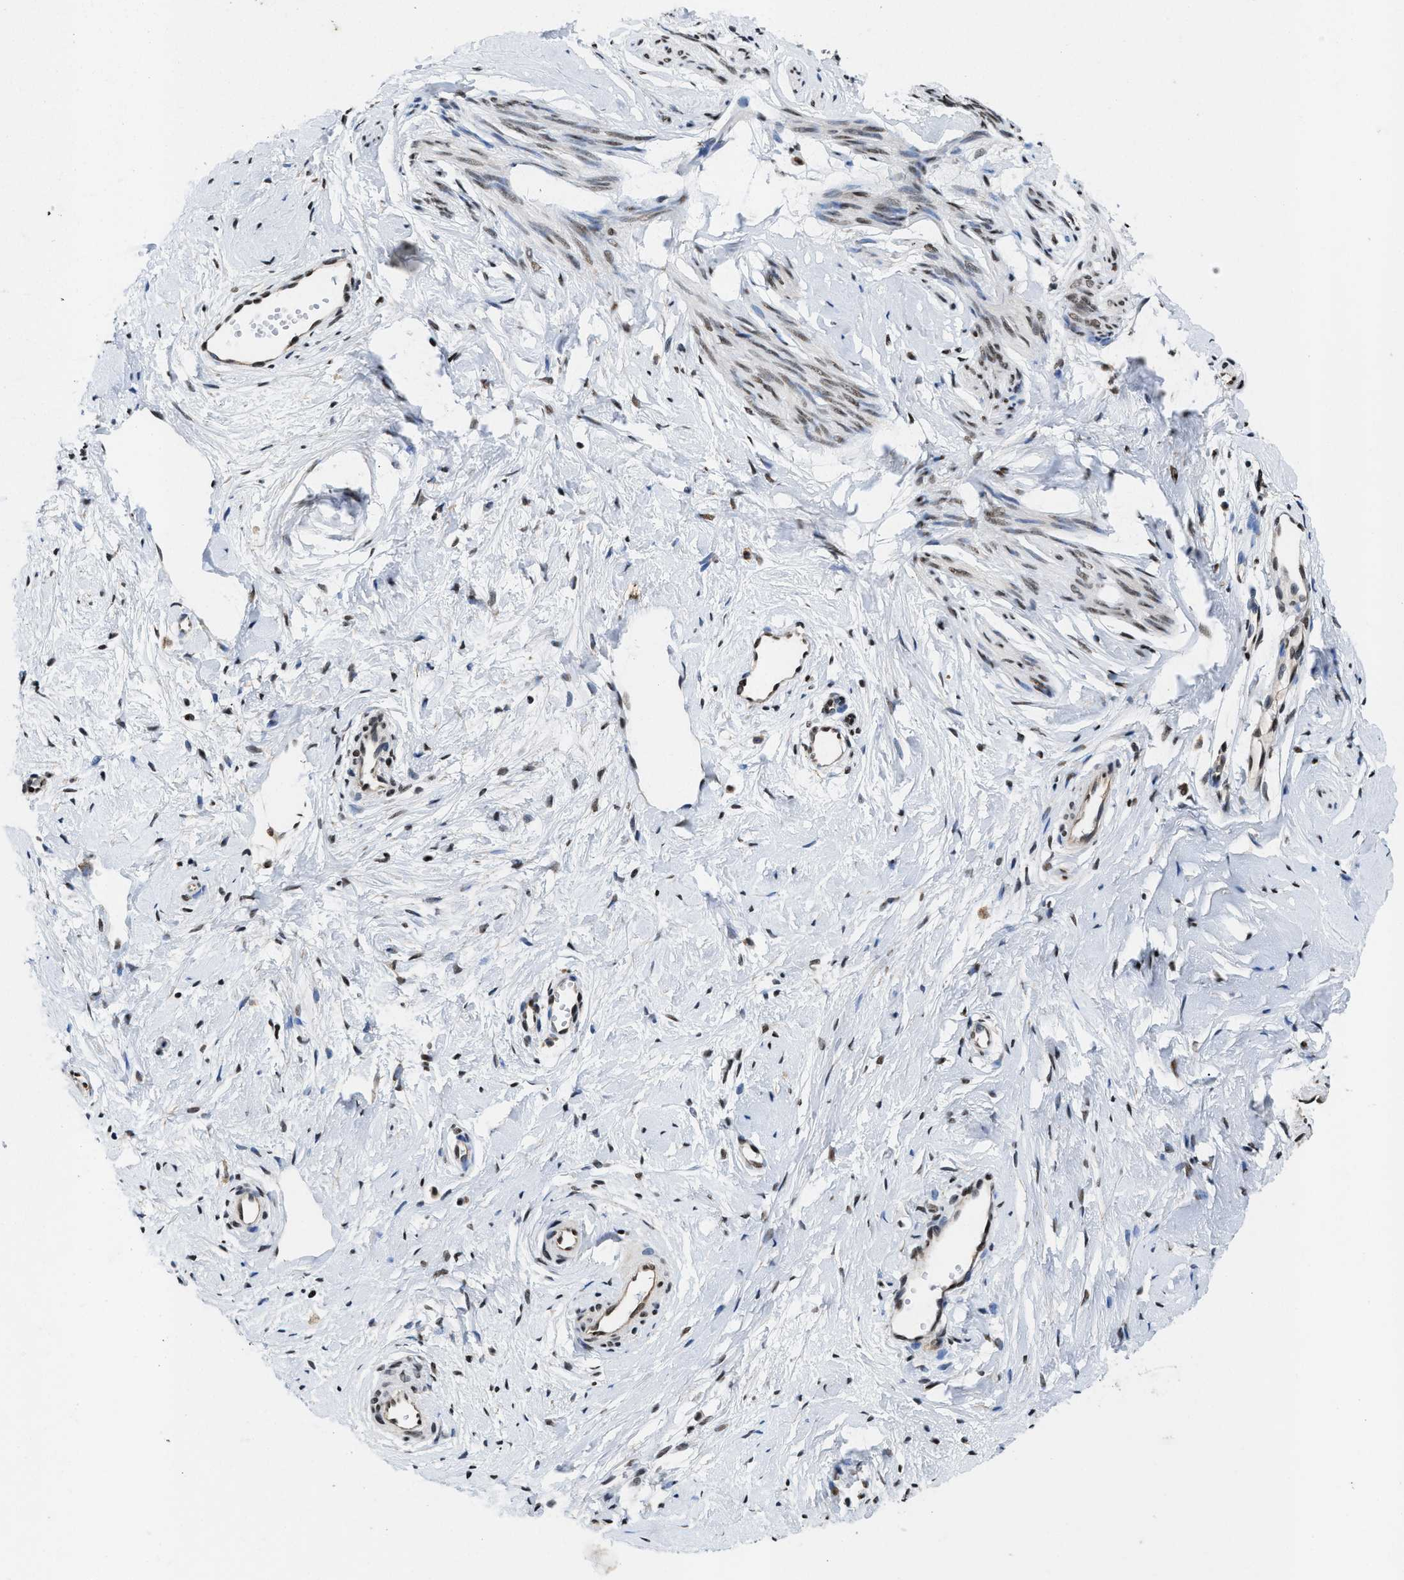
{"staining": {"intensity": "moderate", "quantity": "25%-75%", "location": "nuclear"}, "tissue": "cervix", "cell_type": "Squamous epithelial cells", "image_type": "normal", "snomed": [{"axis": "morphology", "description": "Normal tissue, NOS"}, {"axis": "topography", "description": "Cervix"}], "caption": "Brown immunohistochemical staining in normal cervix reveals moderate nuclear expression in about 25%-75% of squamous epithelial cells.", "gene": "SAFB", "patient": {"sex": "female", "age": 65}}